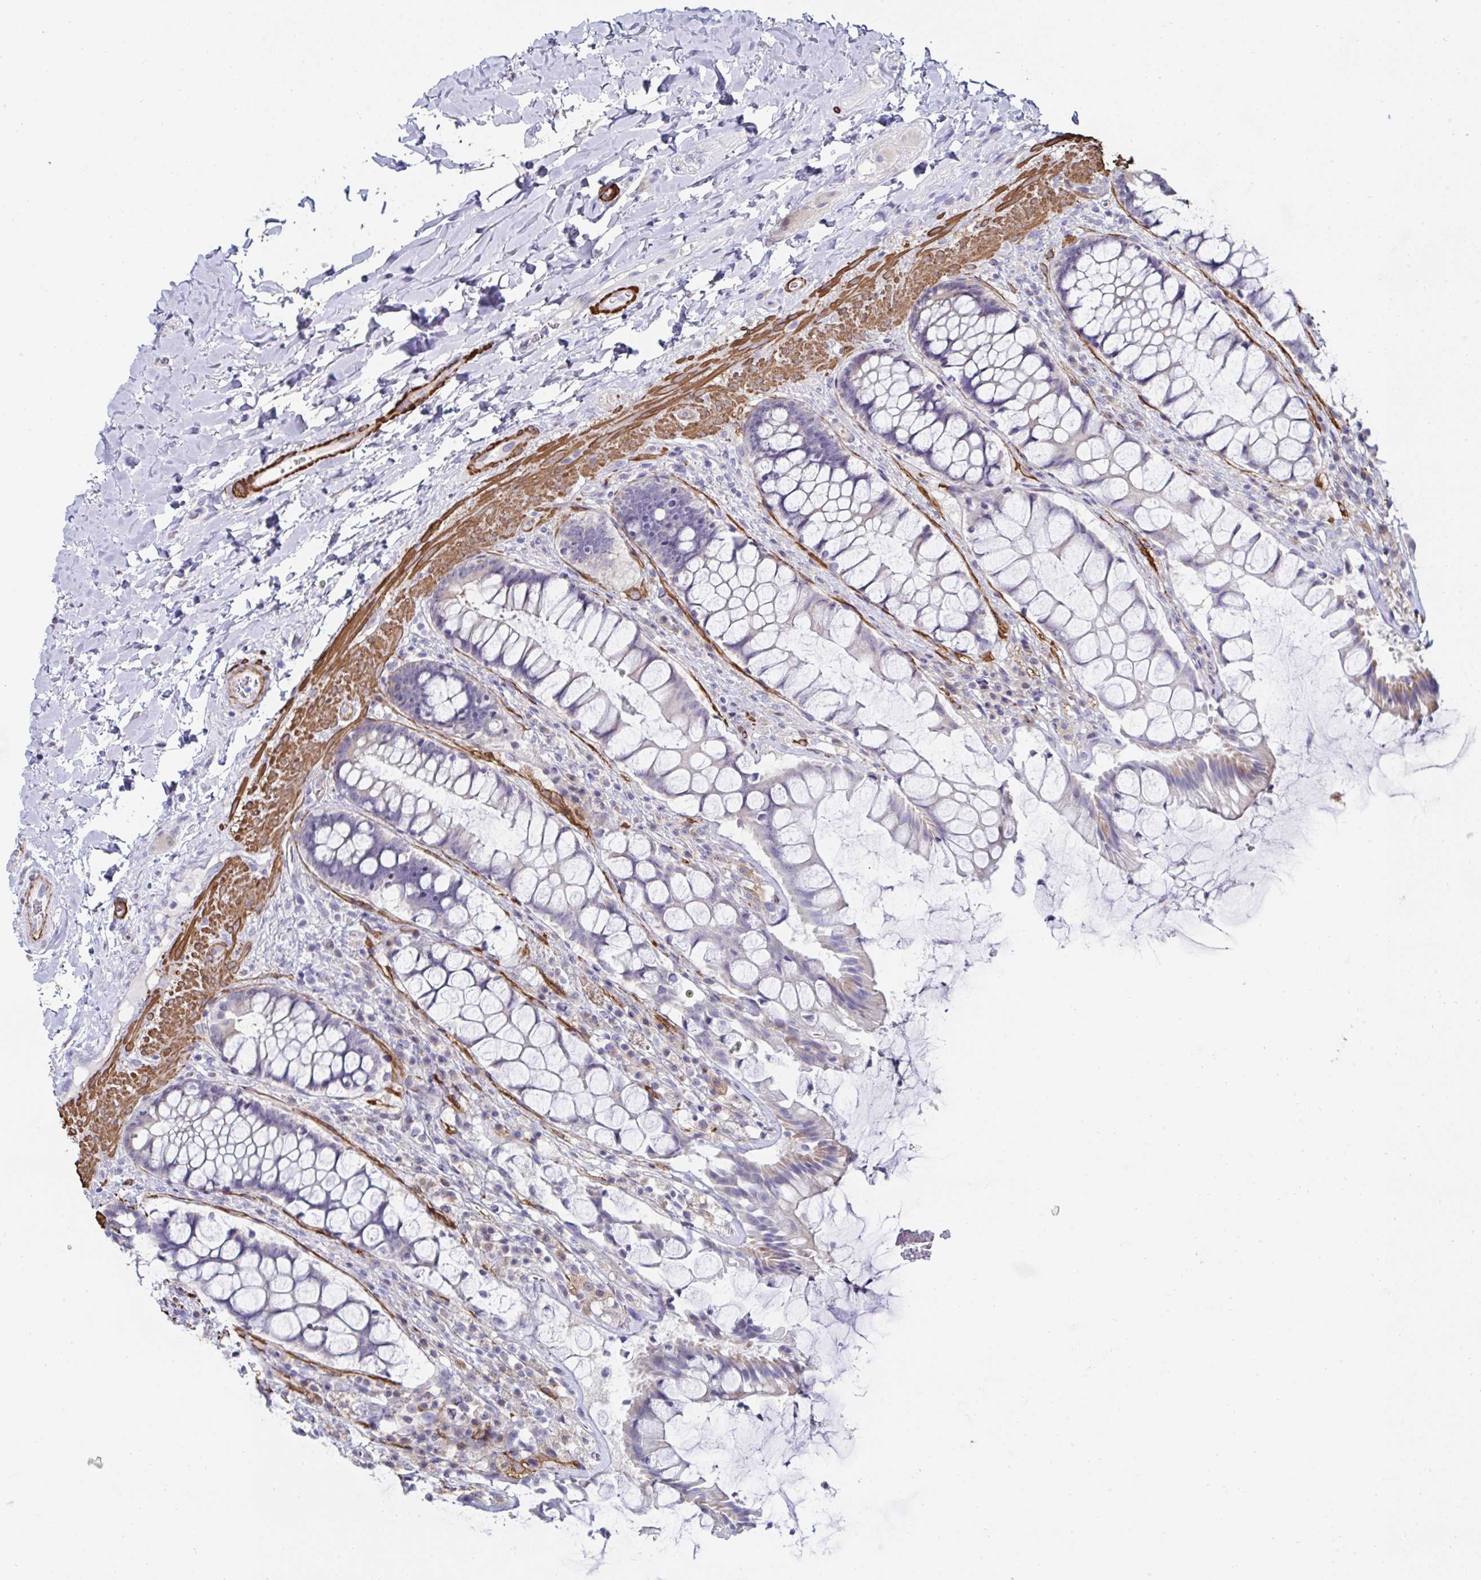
{"staining": {"intensity": "weak", "quantity": "<25%", "location": "cytoplasmic/membranous"}, "tissue": "rectum", "cell_type": "Glandular cells", "image_type": "normal", "snomed": [{"axis": "morphology", "description": "Normal tissue, NOS"}, {"axis": "topography", "description": "Rectum"}], "caption": "DAB (3,3'-diaminobenzidine) immunohistochemical staining of normal human rectum exhibits no significant expression in glandular cells.", "gene": "FBXL13", "patient": {"sex": "female", "age": 58}}